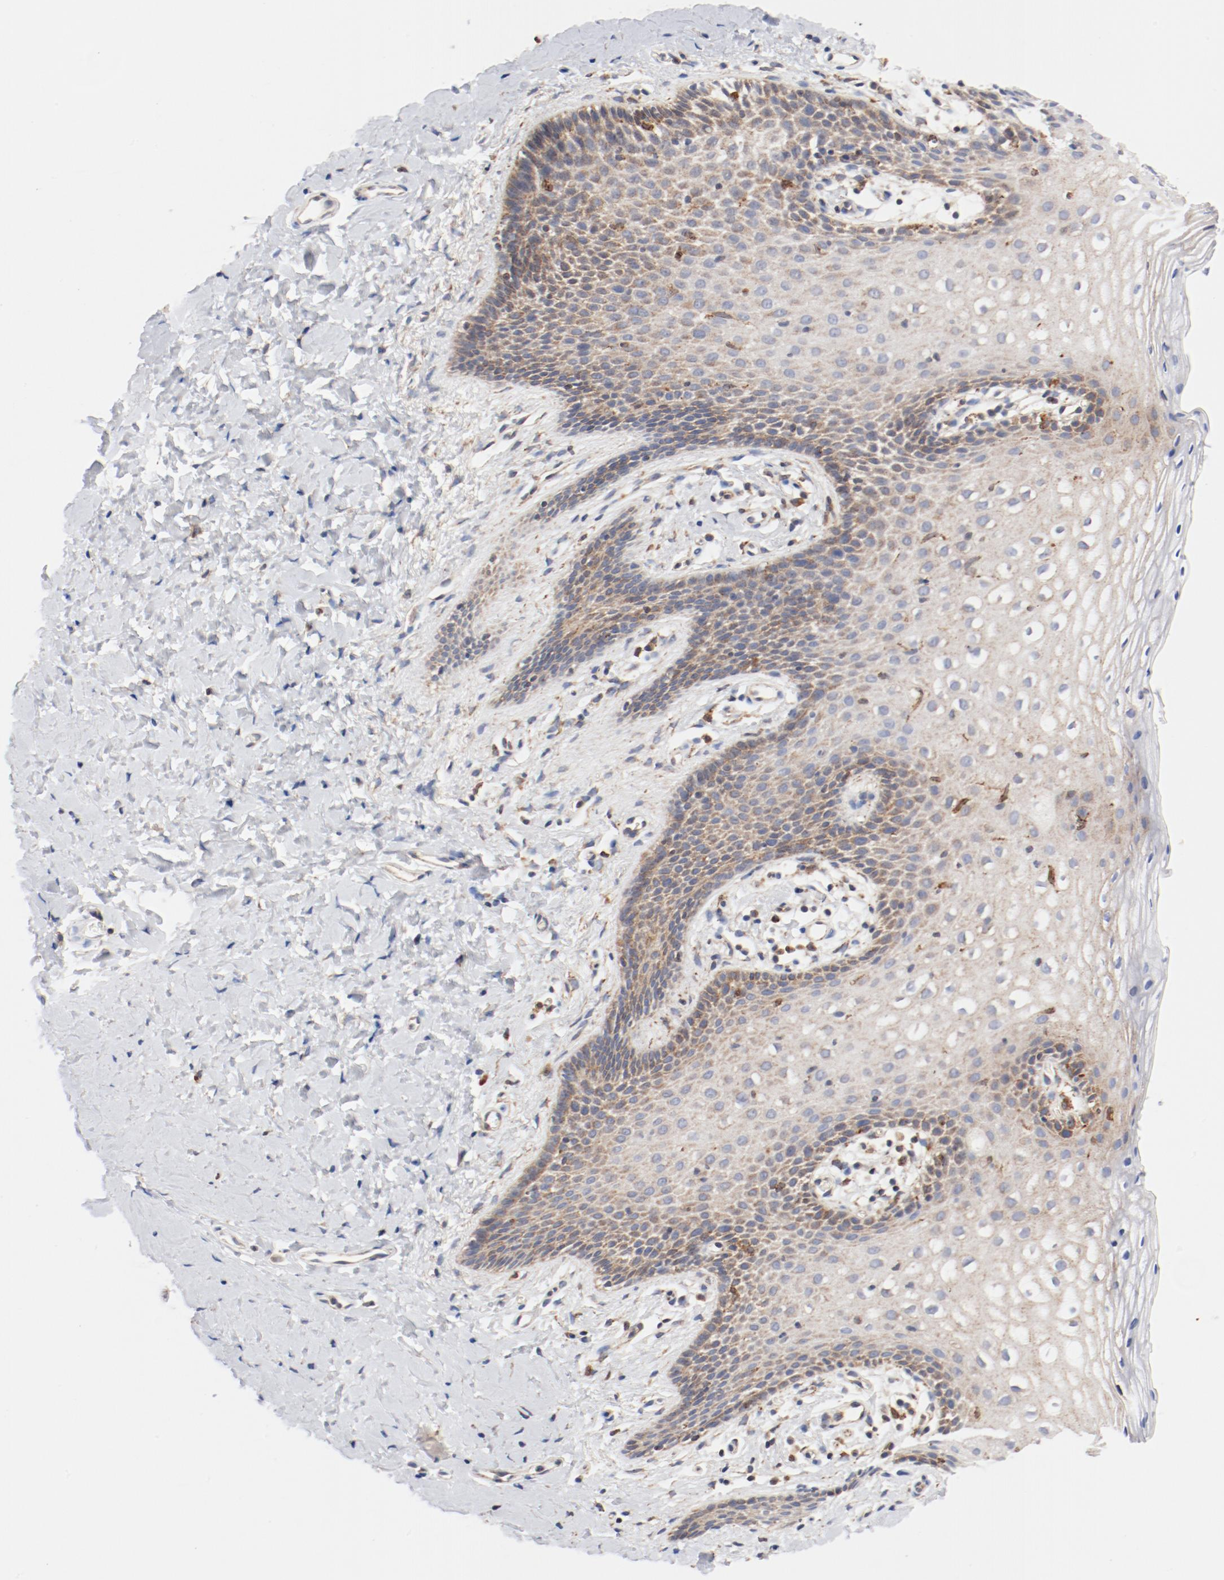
{"staining": {"intensity": "moderate", "quantity": "25%-75%", "location": "cytoplasmic/membranous"}, "tissue": "vagina", "cell_type": "Squamous epithelial cells", "image_type": "normal", "snomed": [{"axis": "morphology", "description": "Normal tissue, NOS"}, {"axis": "topography", "description": "Vagina"}], "caption": "Vagina stained for a protein (brown) reveals moderate cytoplasmic/membranous positive expression in about 25%-75% of squamous epithelial cells.", "gene": "PDPK1", "patient": {"sex": "female", "age": 55}}